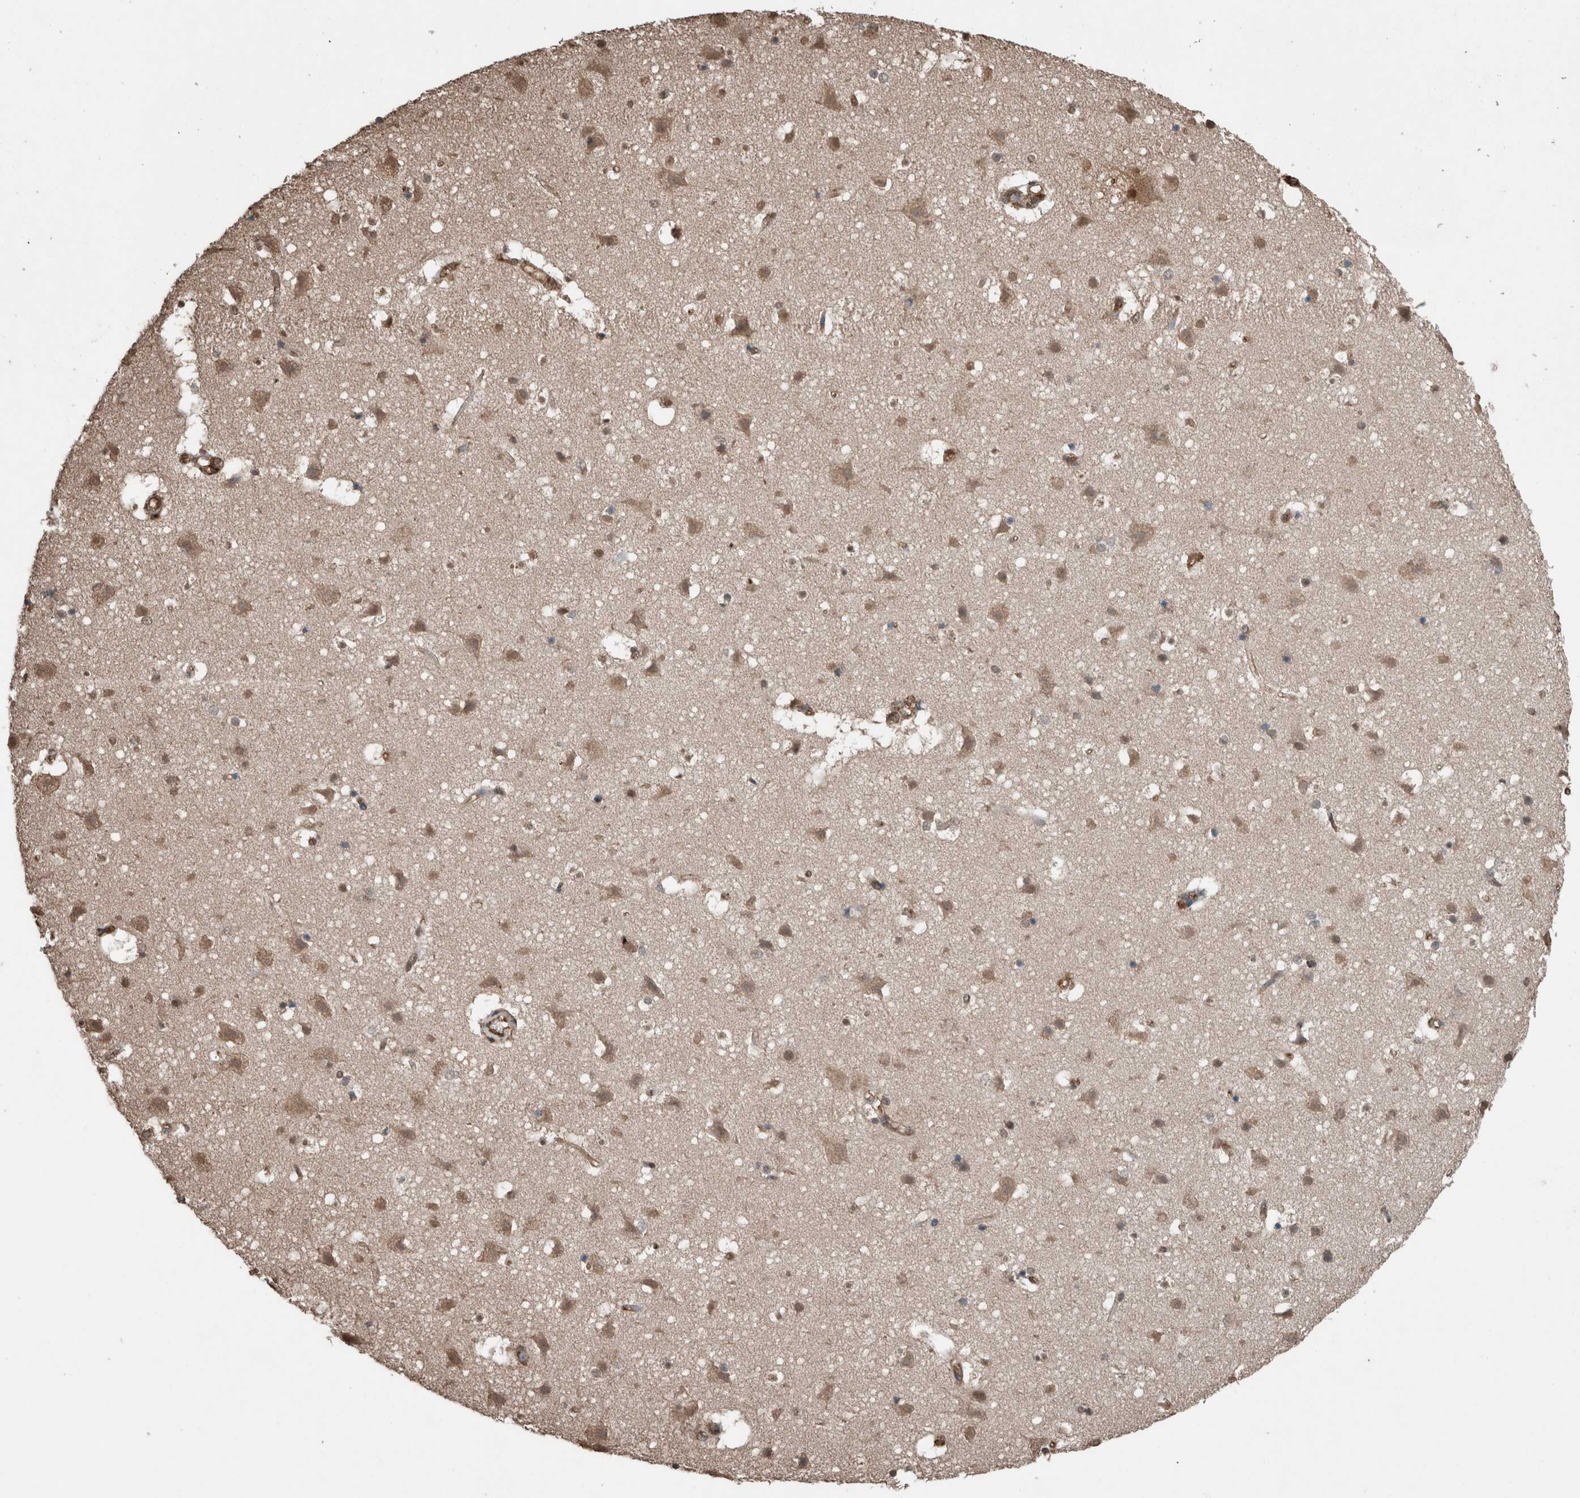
{"staining": {"intensity": "moderate", "quantity": ">75%", "location": "cytoplasmic/membranous"}, "tissue": "cerebral cortex", "cell_type": "Endothelial cells", "image_type": "normal", "snomed": [{"axis": "morphology", "description": "Normal tissue, NOS"}, {"axis": "topography", "description": "Cerebral cortex"}], "caption": "The photomicrograph demonstrates staining of unremarkable cerebral cortex, revealing moderate cytoplasmic/membranous protein staining (brown color) within endothelial cells.", "gene": "S100A10", "patient": {"sex": "male", "age": 54}}